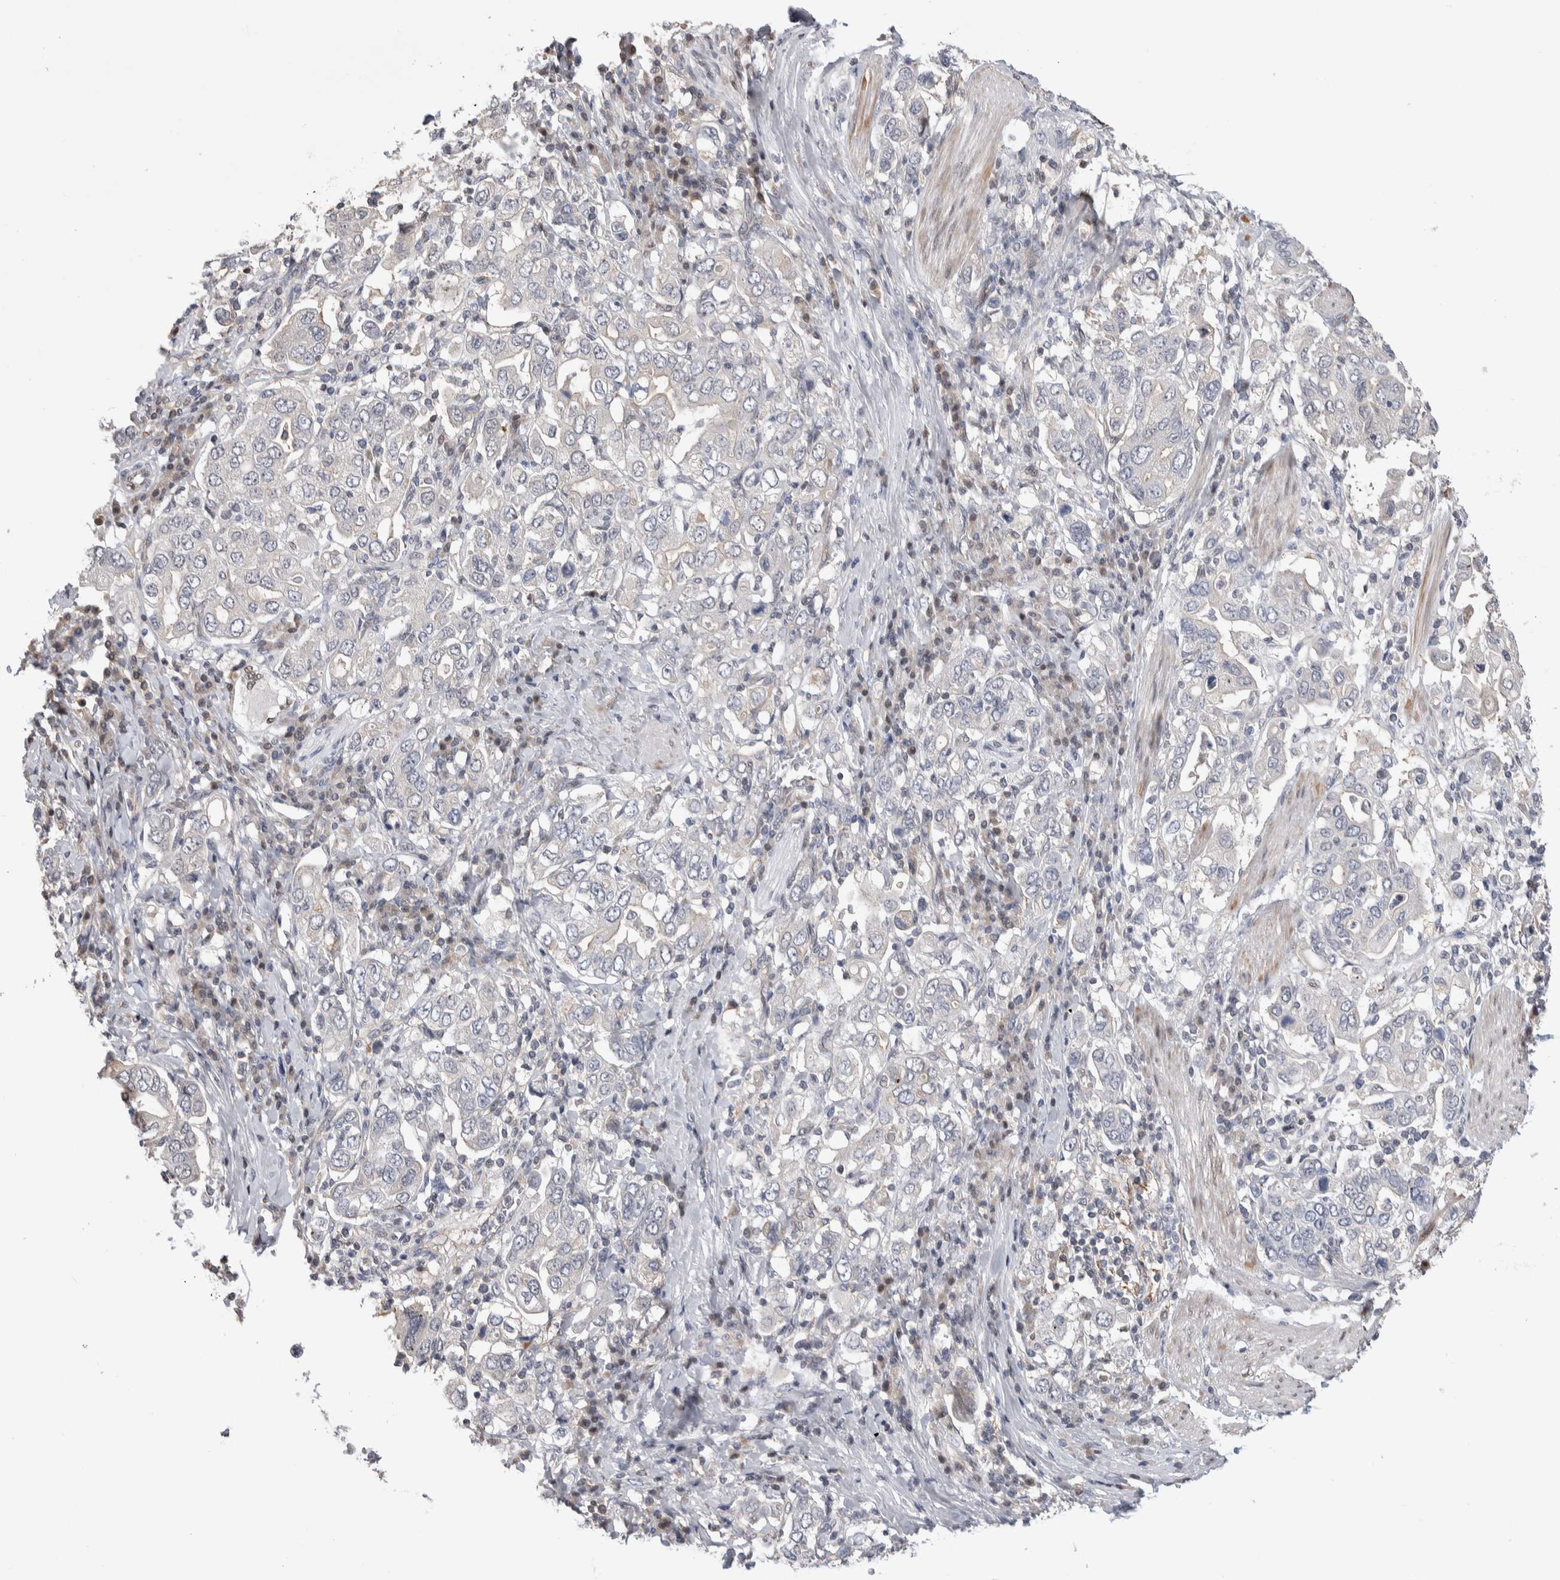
{"staining": {"intensity": "negative", "quantity": "none", "location": "none"}, "tissue": "stomach cancer", "cell_type": "Tumor cells", "image_type": "cancer", "snomed": [{"axis": "morphology", "description": "Adenocarcinoma, NOS"}, {"axis": "topography", "description": "Stomach, upper"}], "caption": "The image demonstrates no significant staining in tumor cells of stomach cancer. The staining was performed using DAB to visualize the protein expression in brown, while the nuclei were stained in blue with hematoxylin (Magnification: 20x).", "gene": "ZBTB49", "patient": {"sex": "male", "age": 62}}